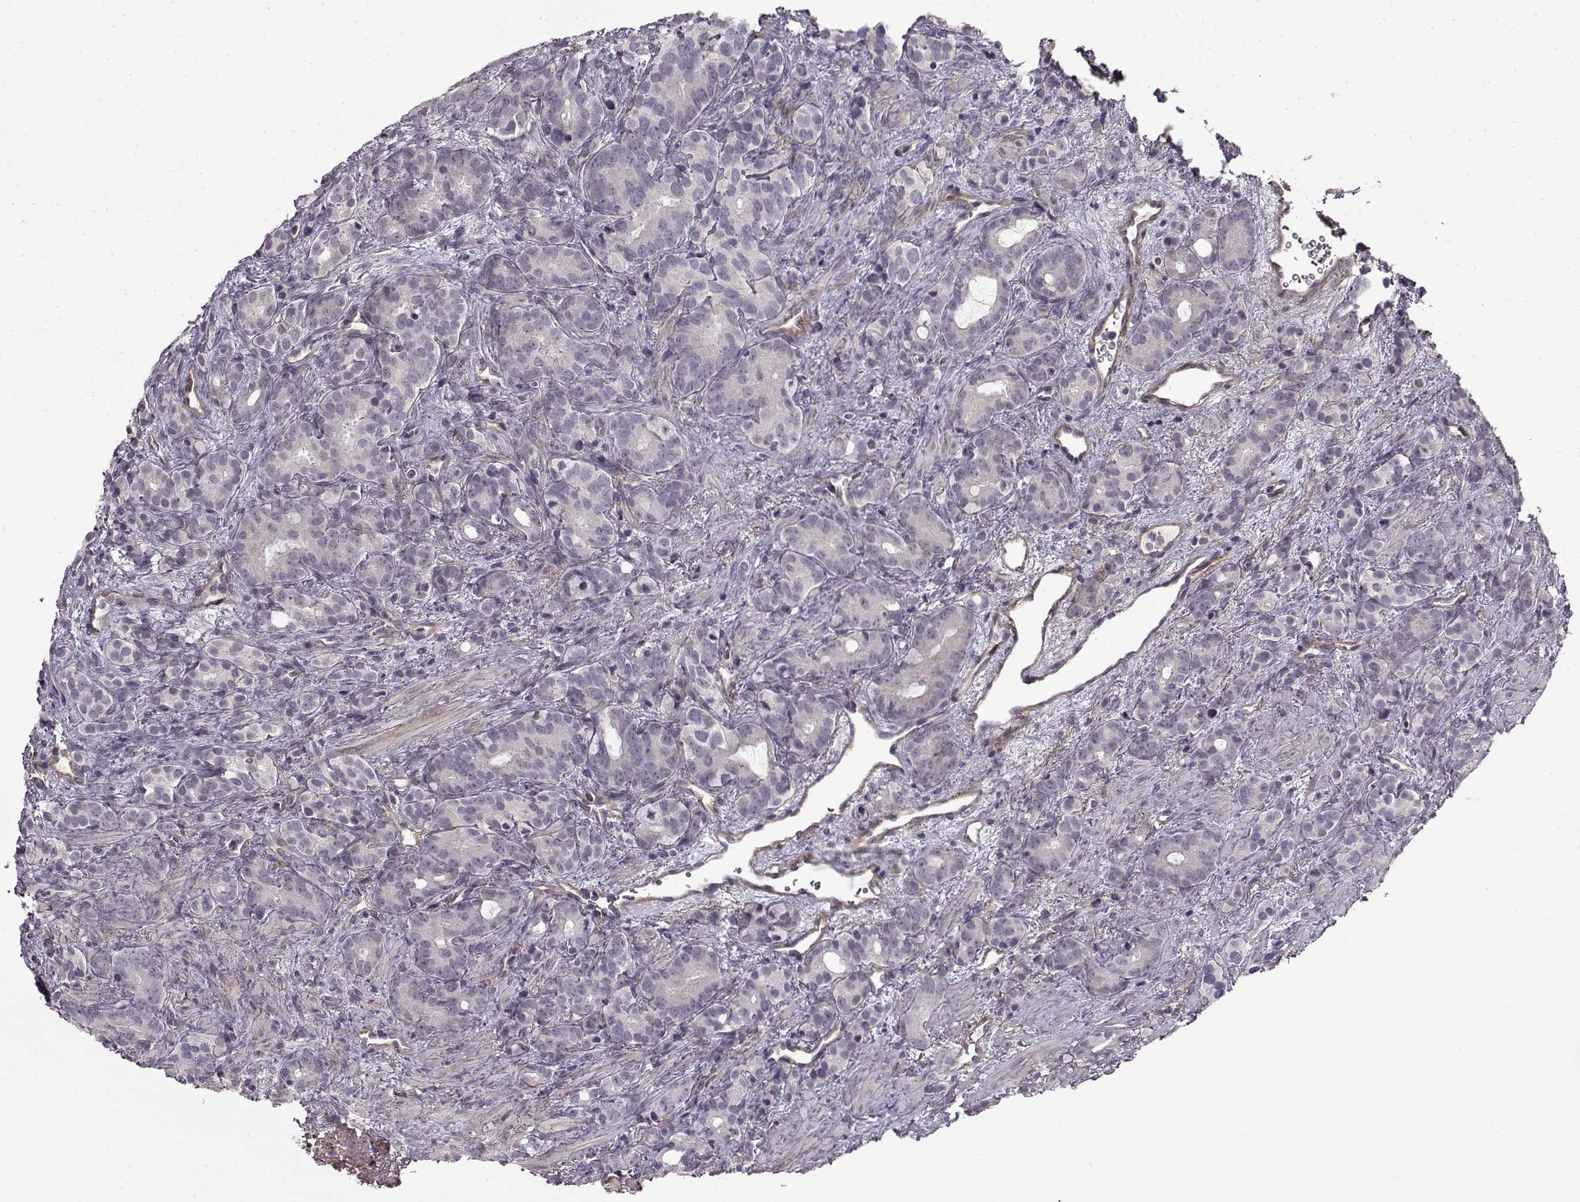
{"staining": {"intensity": "negative", "quantity": "none", "location": "none"}, "tissue": "prostate cancer", "cell_type": "Tumor cells", "image_type": "cancer", "snomed": [{"axis": "morphology", "description": "Adenocarcinoma, High grade"}, {"axis": "topography", "description": "Prostate"}], "caption": "Tumor cells are negative for protein expression in human adenocarcinoma (high-grade) (prostate).", "gene": "LAMB2", "patient": {"sex": "male", "age": 84}}